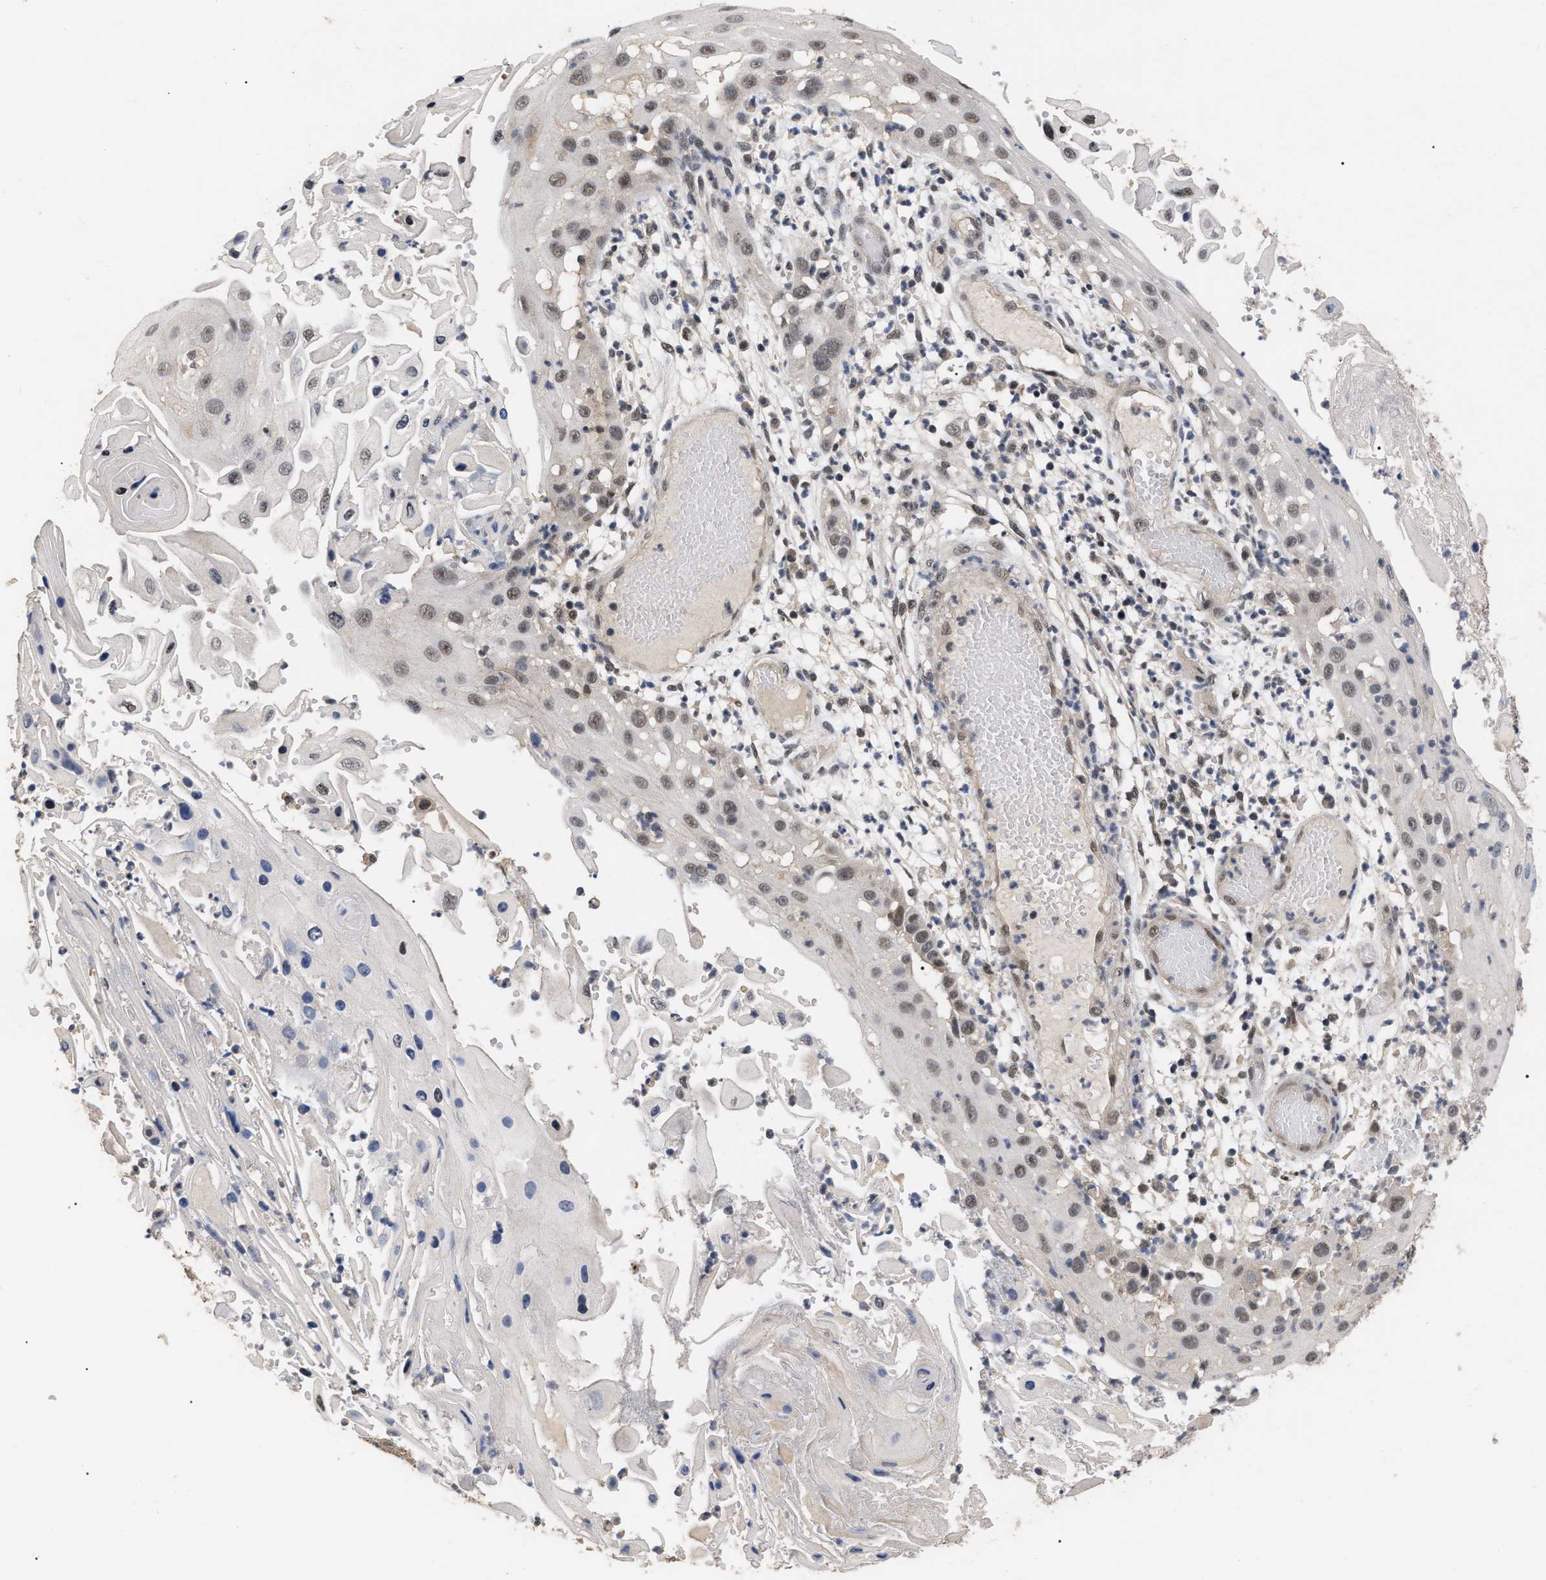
{"staining": {"intensity": "weak", "quantity": ">75%", "location": "nuclear"}, "tissue": "skin cancer", "cell_type": "Tumor cells", "image_type": "cancer", "snomed": [{"axis": "morphology", "description": "Squamous cell carcinoma, NOS"}, {"axis": "topography", "description": "Skin"}], "caption": "An image showing weak nuclear positivity in about >75% of tumor cells in squamous cell carcinoma (skin), as visualized by brown immunohistochemical staining.", "gene": "JAZF1", "patient": {"sex": "female", "age": 44}}